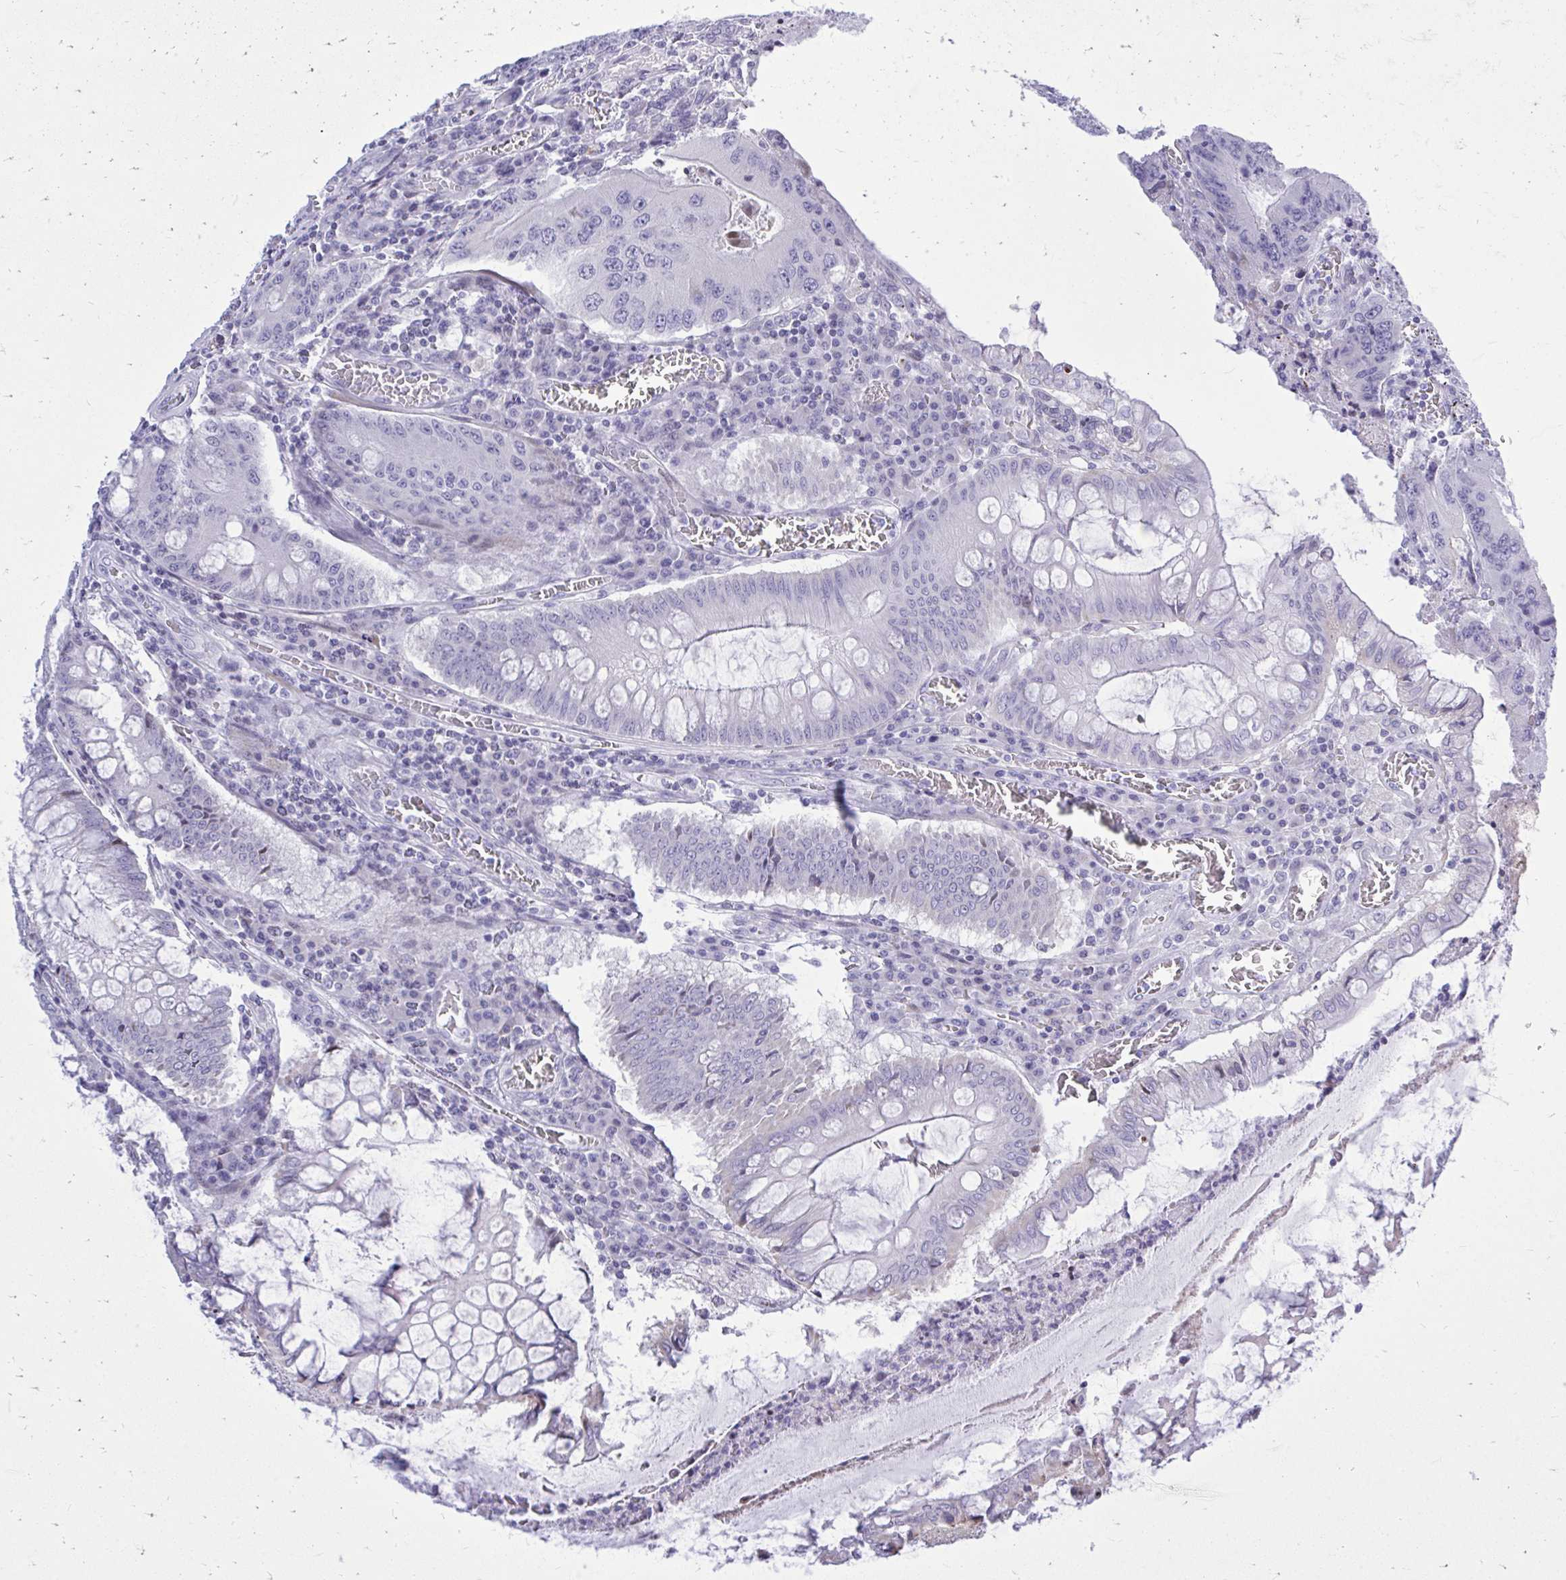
{"staining": {"intensity": "negative", "quantity": "none", "location": "none"}, "tissue": "colorectal cancer", "cell_type": "Tumor cells", "image_type": "cancer", "snomed": [{"axis": "morphology", "description": "Adenocarcinoma, NOS"}, {"axis": "topography", "description": "Colon"}], "caption": "DAB immunohistochemical staining of human adenocarcinoma (colorectal) displays no significant positivity in tumor cells.", "gene": "GABRA1", "patient": {"sex": "male", "age": 53}}